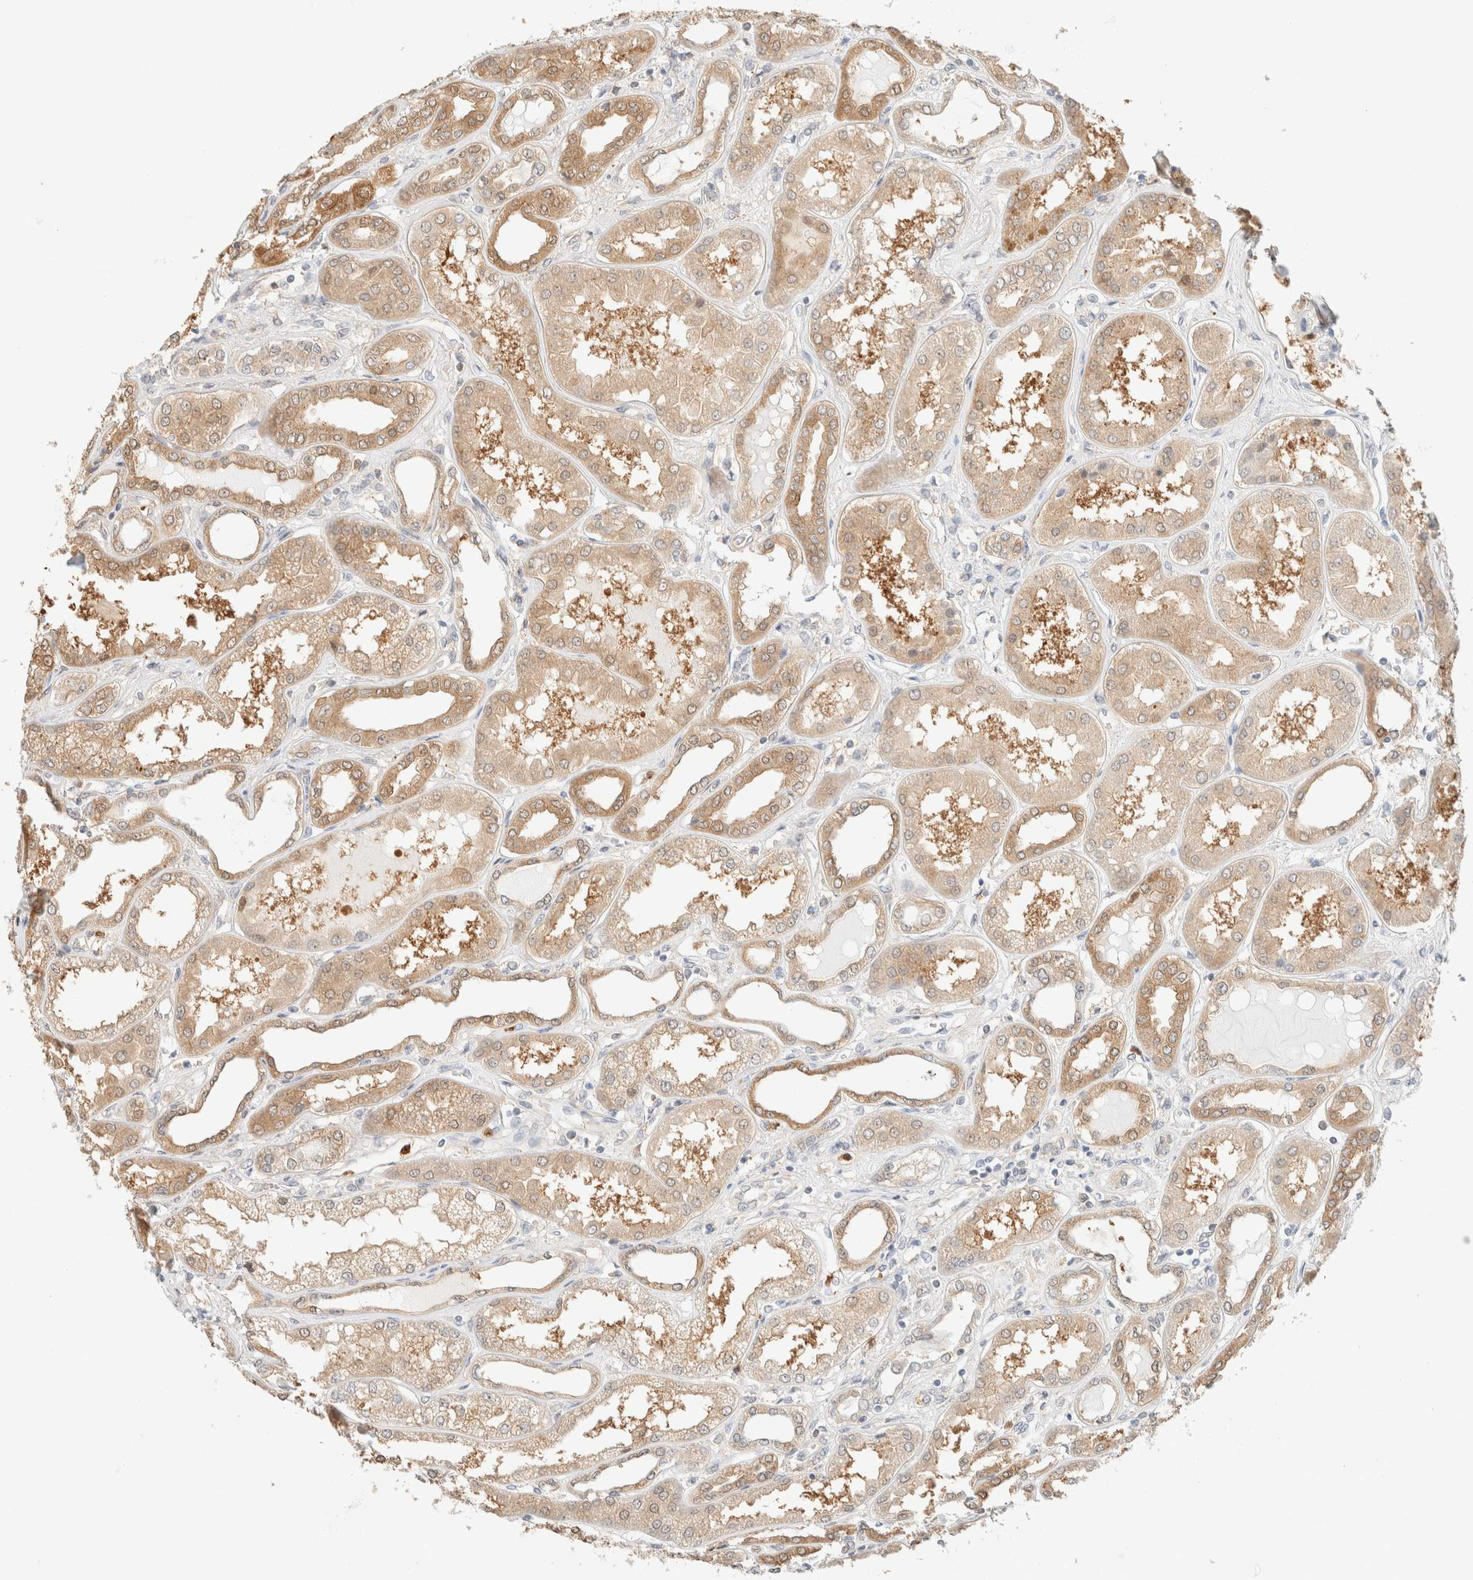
{"staining": {"intensity": "negative", "quantity": "none", "location": "none"}, "tissue": "kidney", "cell_type": "Cells in glomeruli", "image_type": "normal", "snomed": [{"axis": "morphology", "description": "Normal tissue, NOS"}, {"axis": "topography", "description": "Kidney"}], "caption": "Immunohistochemistry (IHC) photomicrograph of benign kidney stained for a protein (brown), which displays no positivity in cells in glomeruli. Nuclei are stained in blue.", "gene": "GPI", "patient": {"sex": "female", "age": 56}}